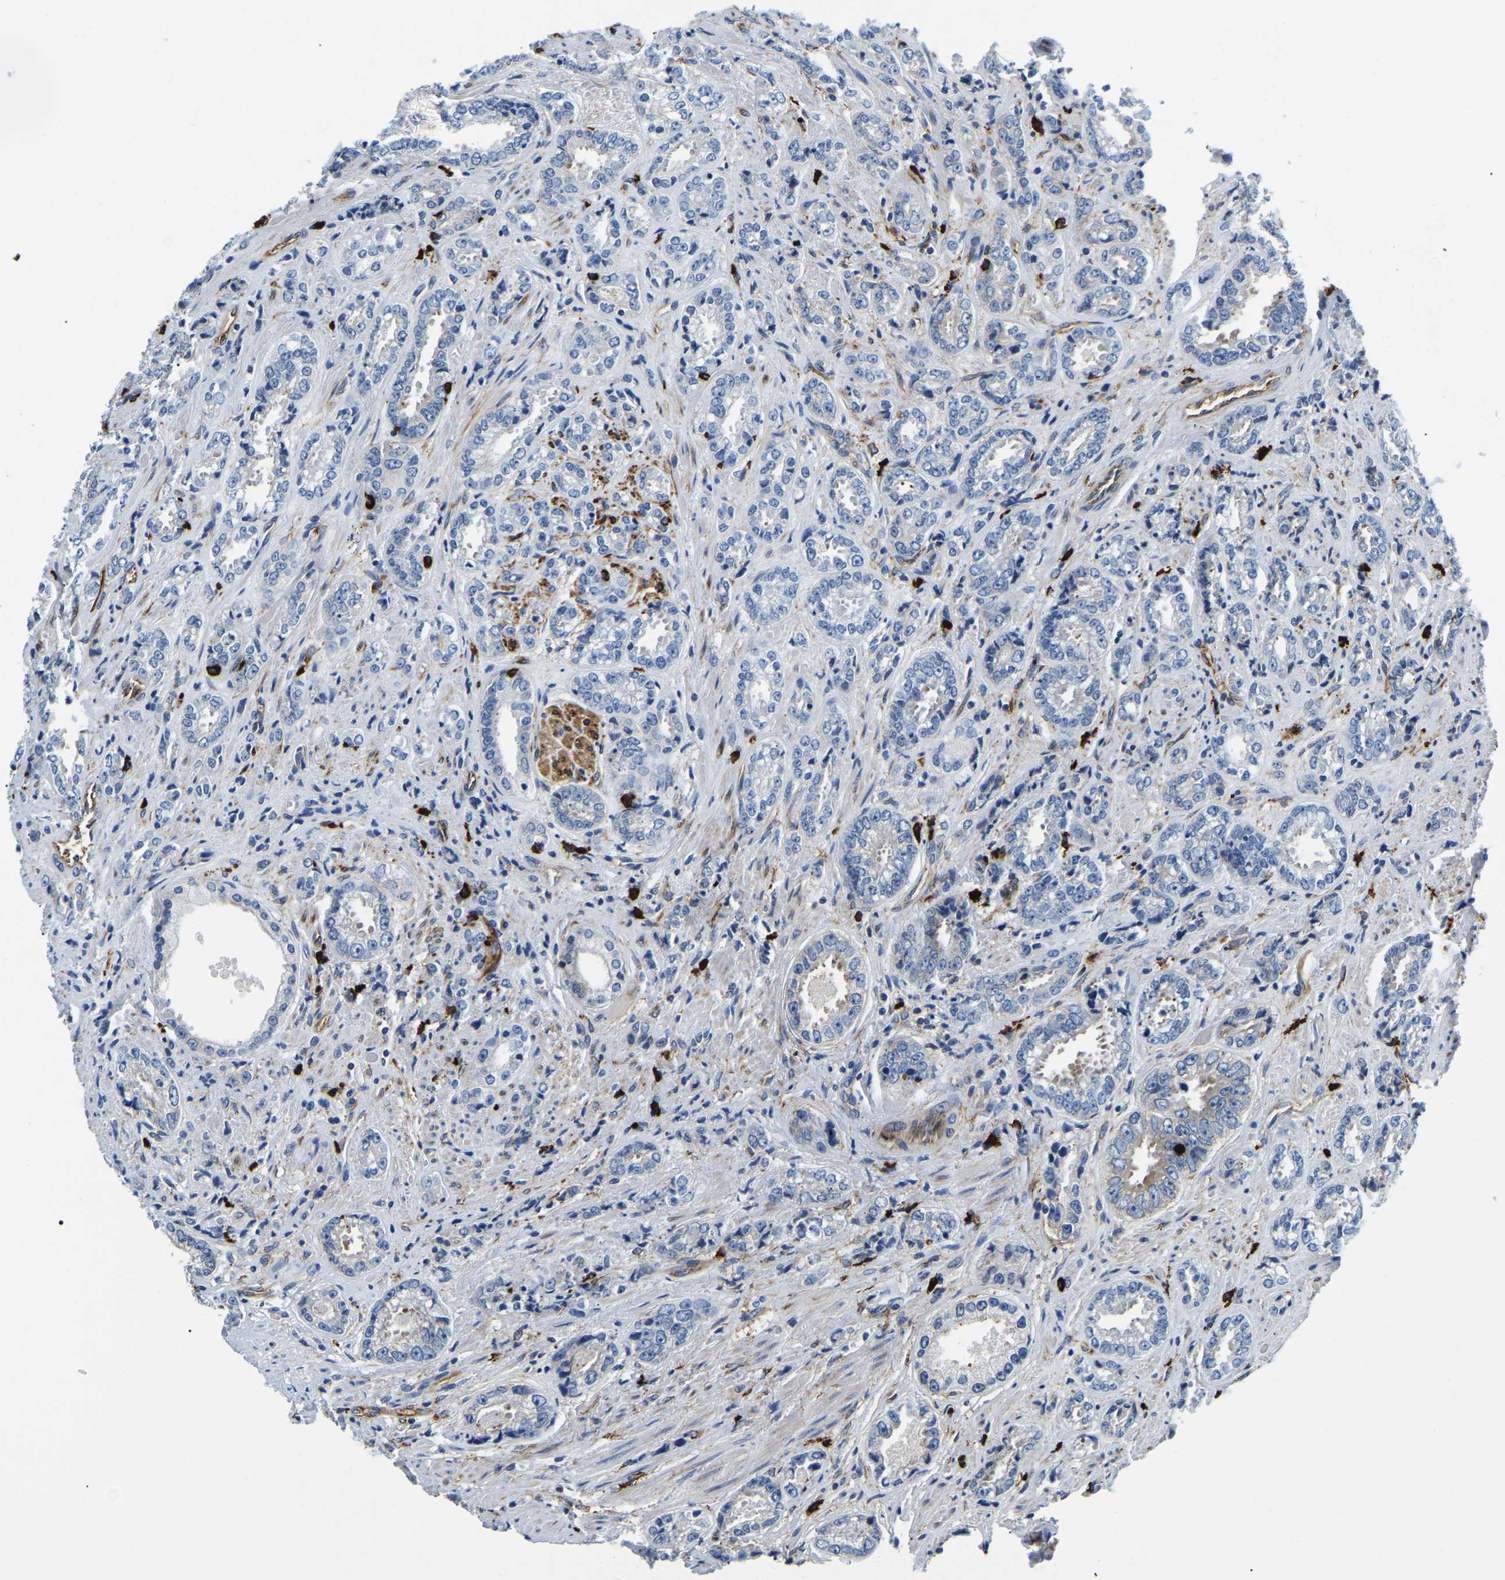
{"staining": {"intensity": "negative", "quantity": "none", "location": "none"}, "tissue": "prostate cancer", "cell_type": "Tumor cells", "image_type": "cancer", "snomed": [{"axis": "morphology", "description": "Adenocarcinoma, High grade"}, {"axis": "topography", "description": "Prostate"}], "caption": "High magnification brightfield microscopy of prostate cancer stained with DAB (brown) and counterstained with hematoxylin (blue): tumor cells show no significant expression.", "gene": "DUSP8", "patient": {"sex": "male", "age": 61}}